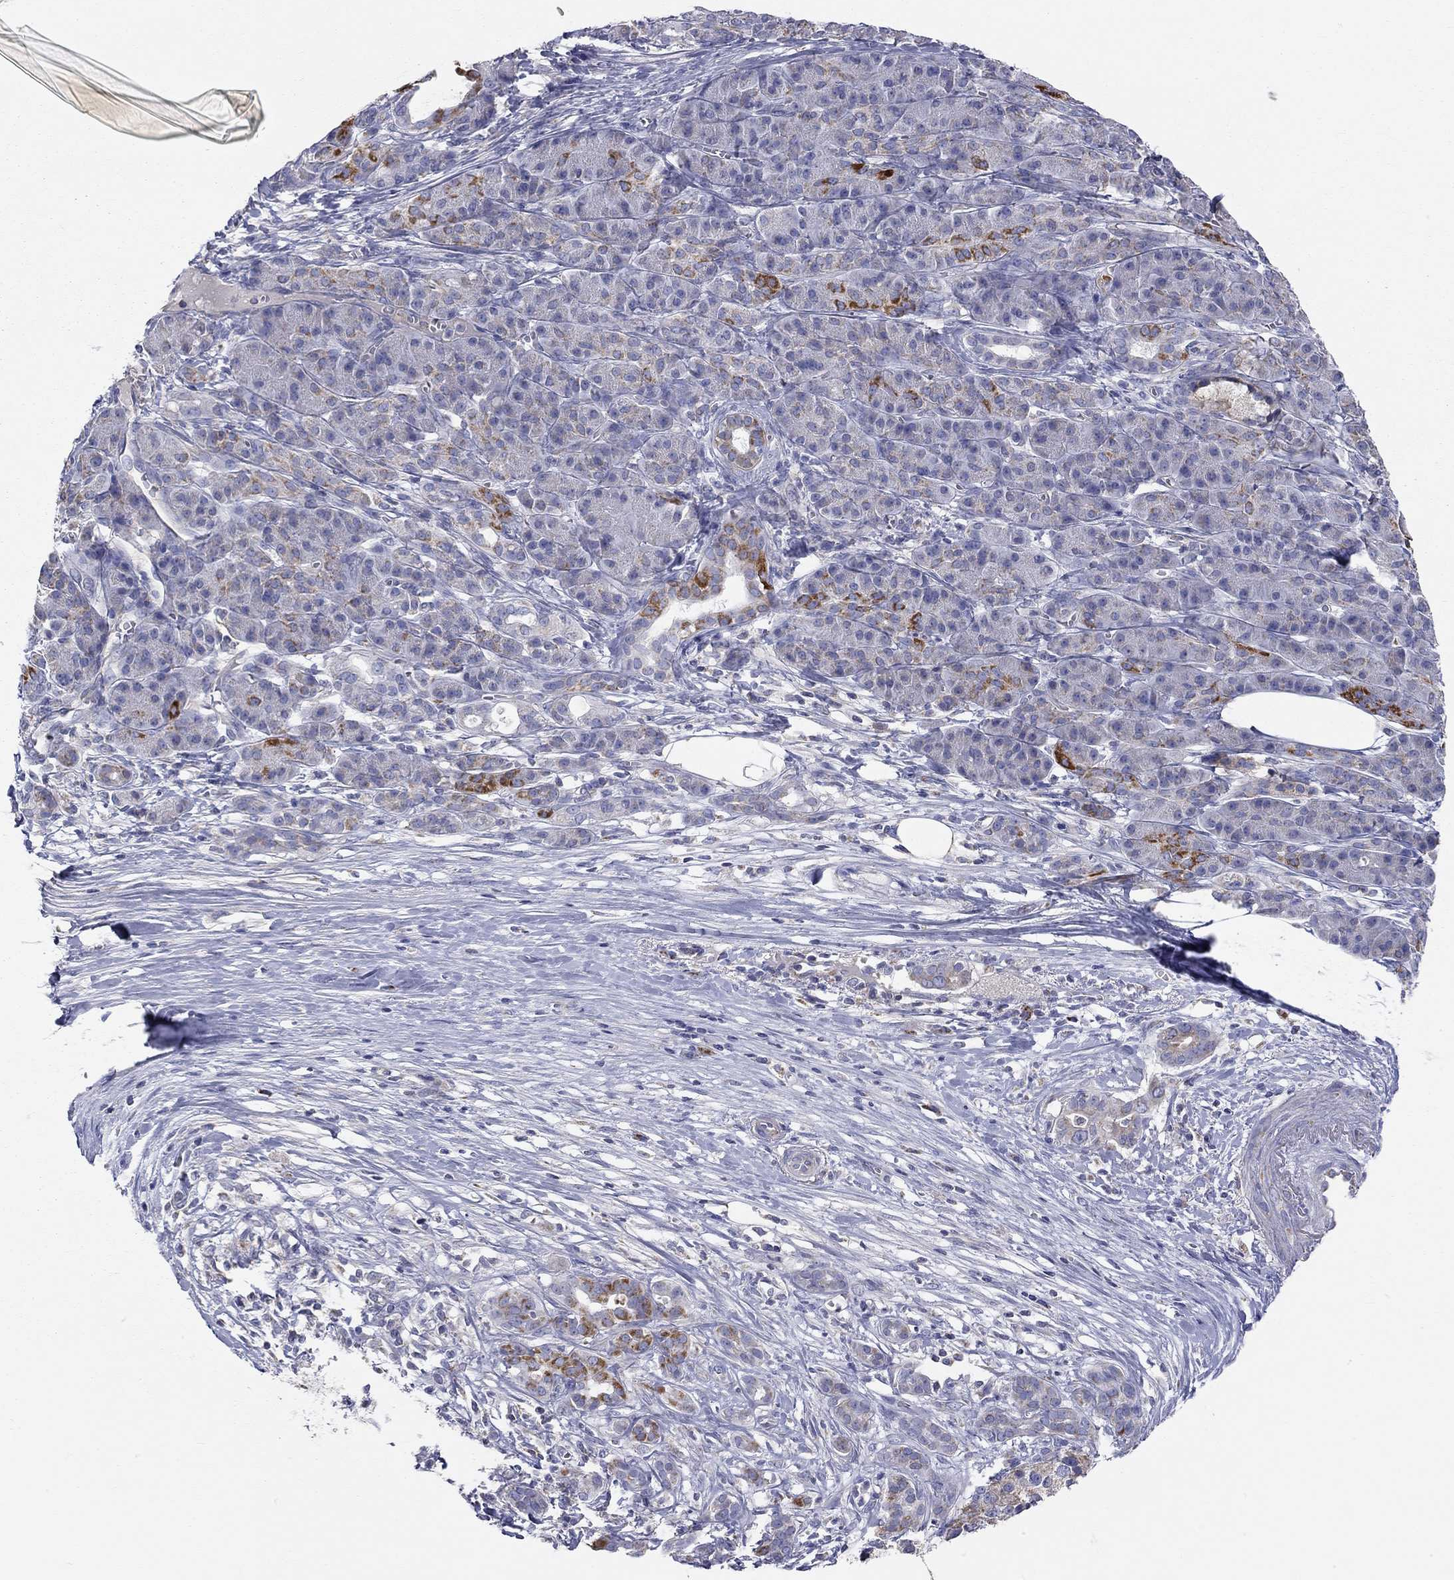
{"staining": {"intensity": "weak", "quantity": "<25%", "location": "cytoplasmic/membranous"}, "tissue": "pancreatic cancer", "cell_type": "Tumor cells", "image_type": "cancer", "snomed": [{"axis": "morphology", "description": "Adenocarcinoma, NOS"}, {"axis": "topography", "description": "Pancreas"}], "caption": "Immunohistochemical staining of human pancreatic adenocarcinoma exhibits no significant staining in tumor cells.", "gene": "RCAN1", "patient": {"sex": "male", "age": 61}}